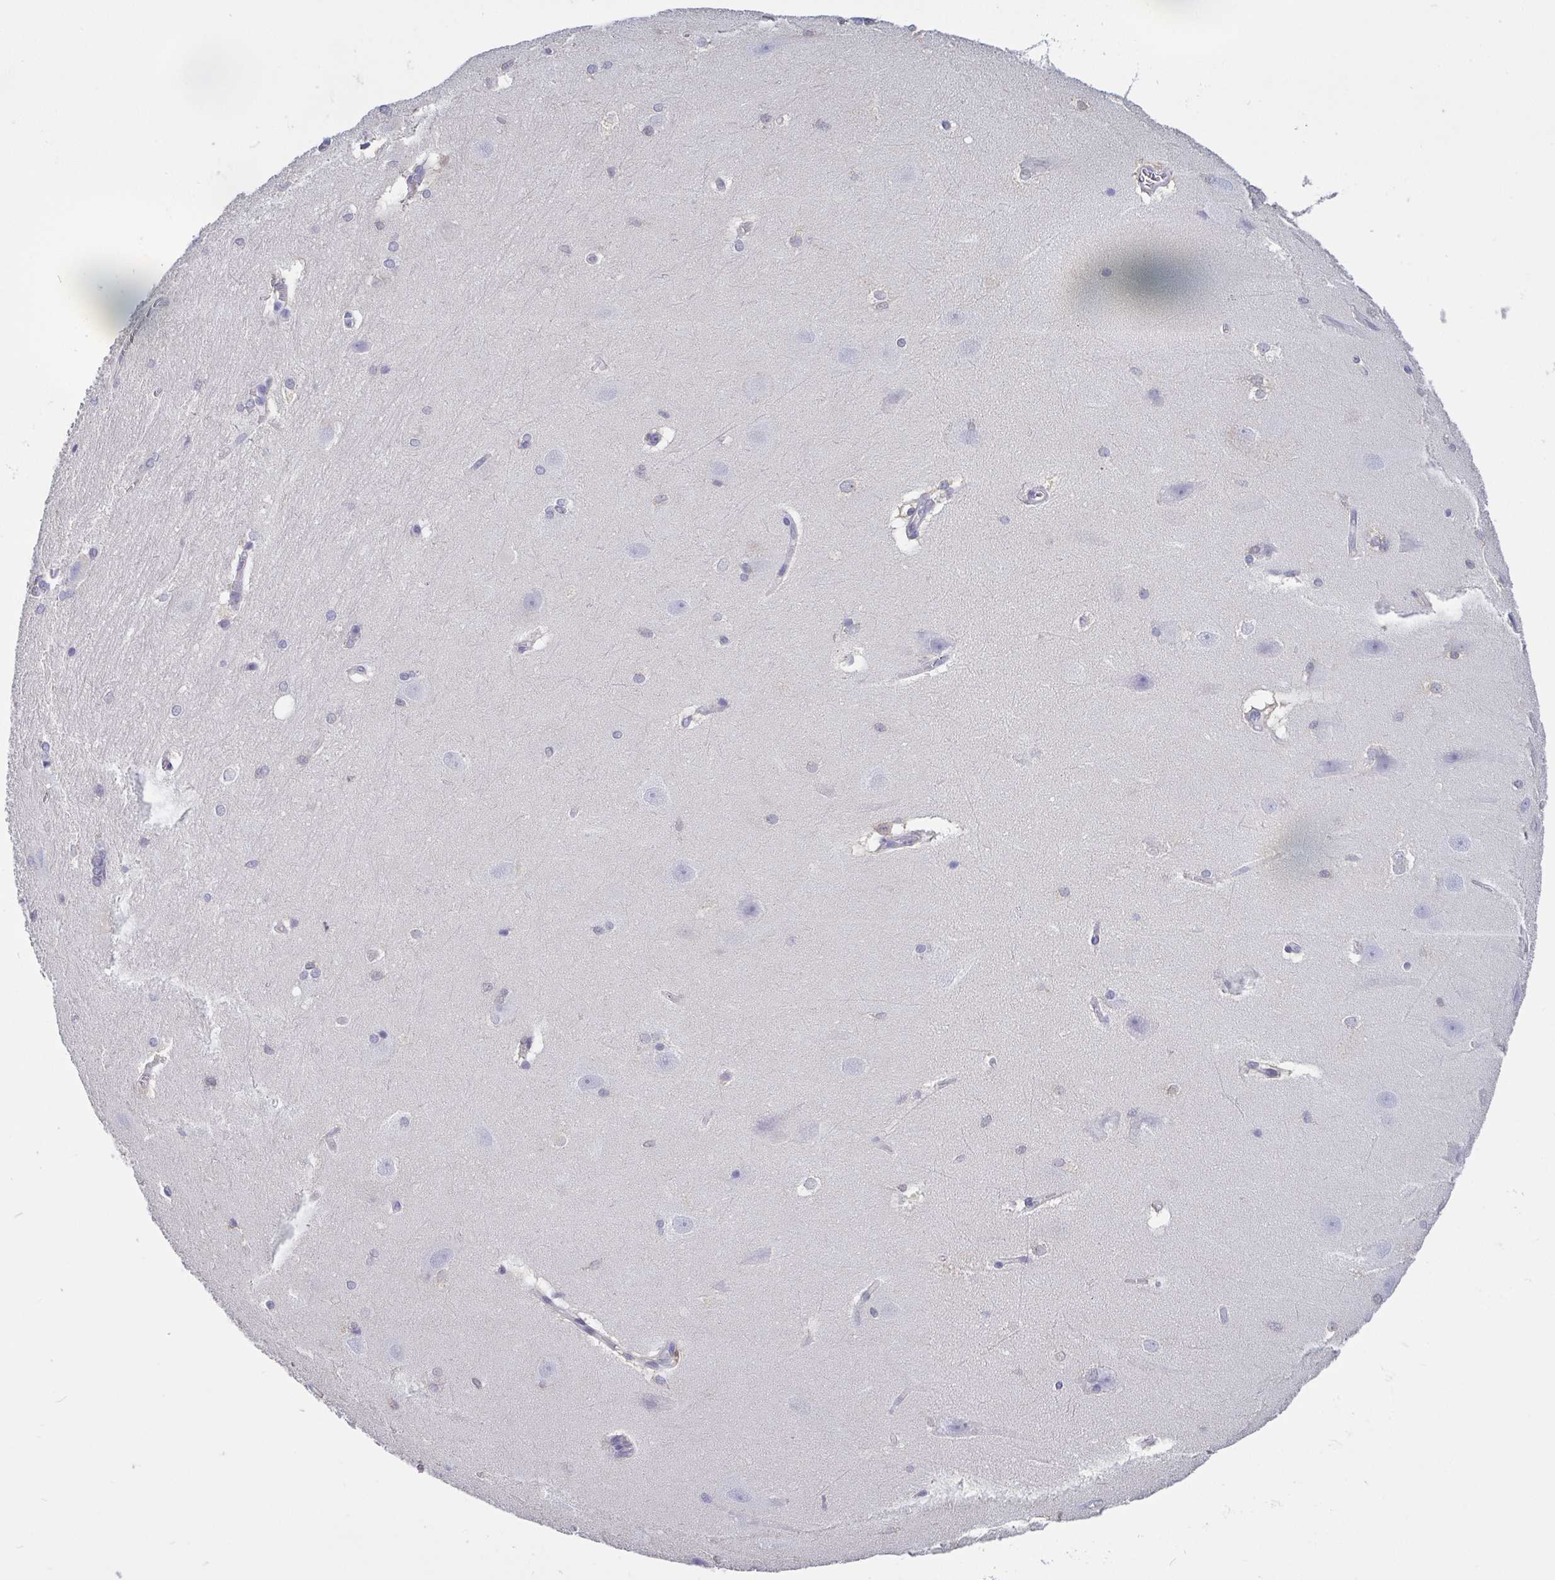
{"staining": {"intensity": "negative", "quantity": "none", "location": "none"}, "tissue": "hippocampus", "cell_type": "Glial cells", "image_type": "normal", "snomed": [{"axis": "morphology", "description": "Normal tissue, NOS"}, {"axis": "topography", "description": "Cerebral cortex"}, {"axis": "topography", "description": "Hippocampus"}], "caption": "Human hippocampus stained for a protein using immunohistochemistry (IHC) demonstrates no staining in glial cells.", "gene": "IDH1", "patient": {"sex": "female", "age": 19}}